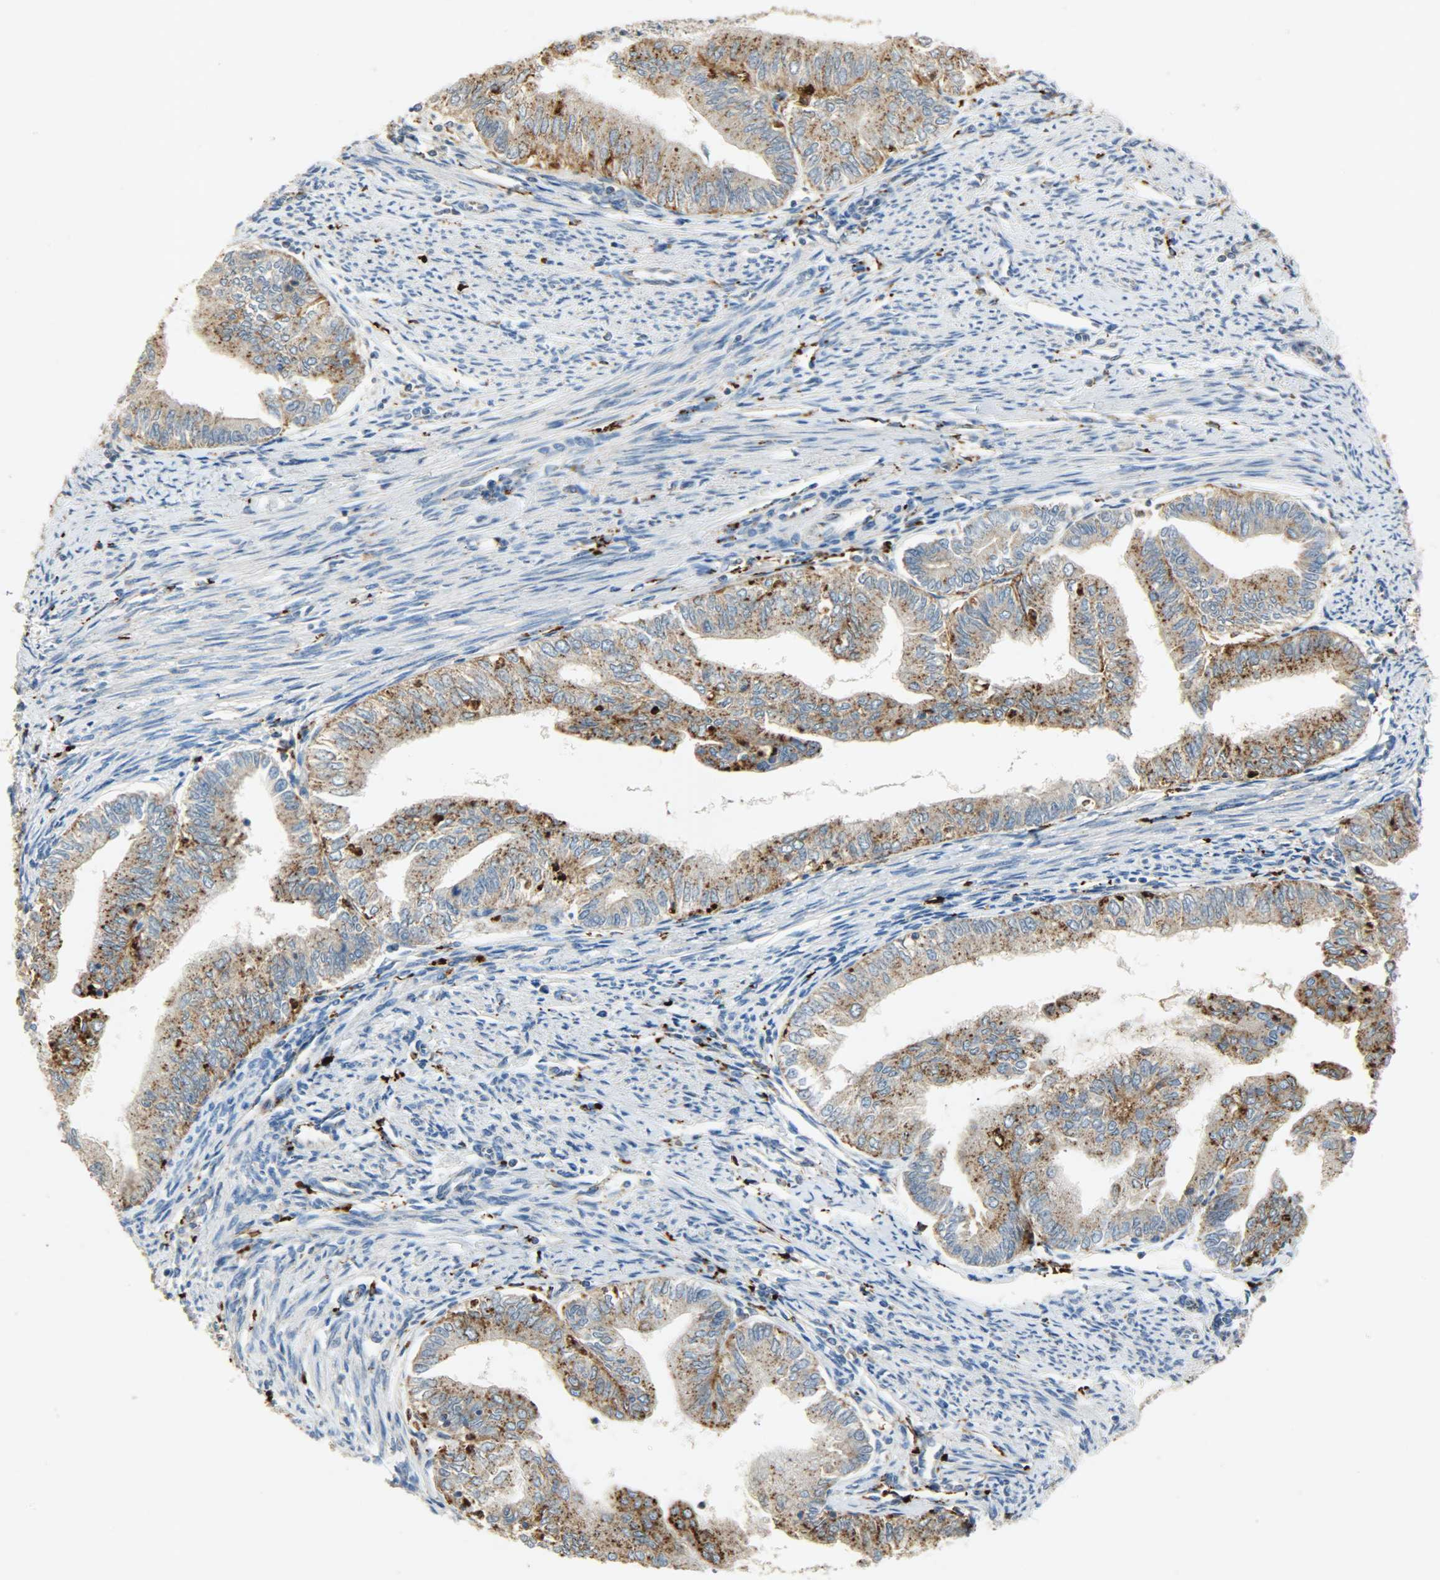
{"staining": {"intensity": "moderate", "quantity": ">75%", "location": "cytoplasmic/membranous"}, "tissue": "endometrial cancer", "cell_type": "Tumor cells", "image_type": "cancer", "snomed": [{"axis": "morphology", "description": "Adenocarcinoma, NOS"}, {"axis": "topography", "description": "Endometrium"}], "caption": "Protein staining of endometrial cancer (adenocarcinoma) tissue reveals moderate cytoplasmic/membranous expression in about >75% of tumor cells.", "gene": "ASAH1", "patient": {"sex": "female", "age": 66}}